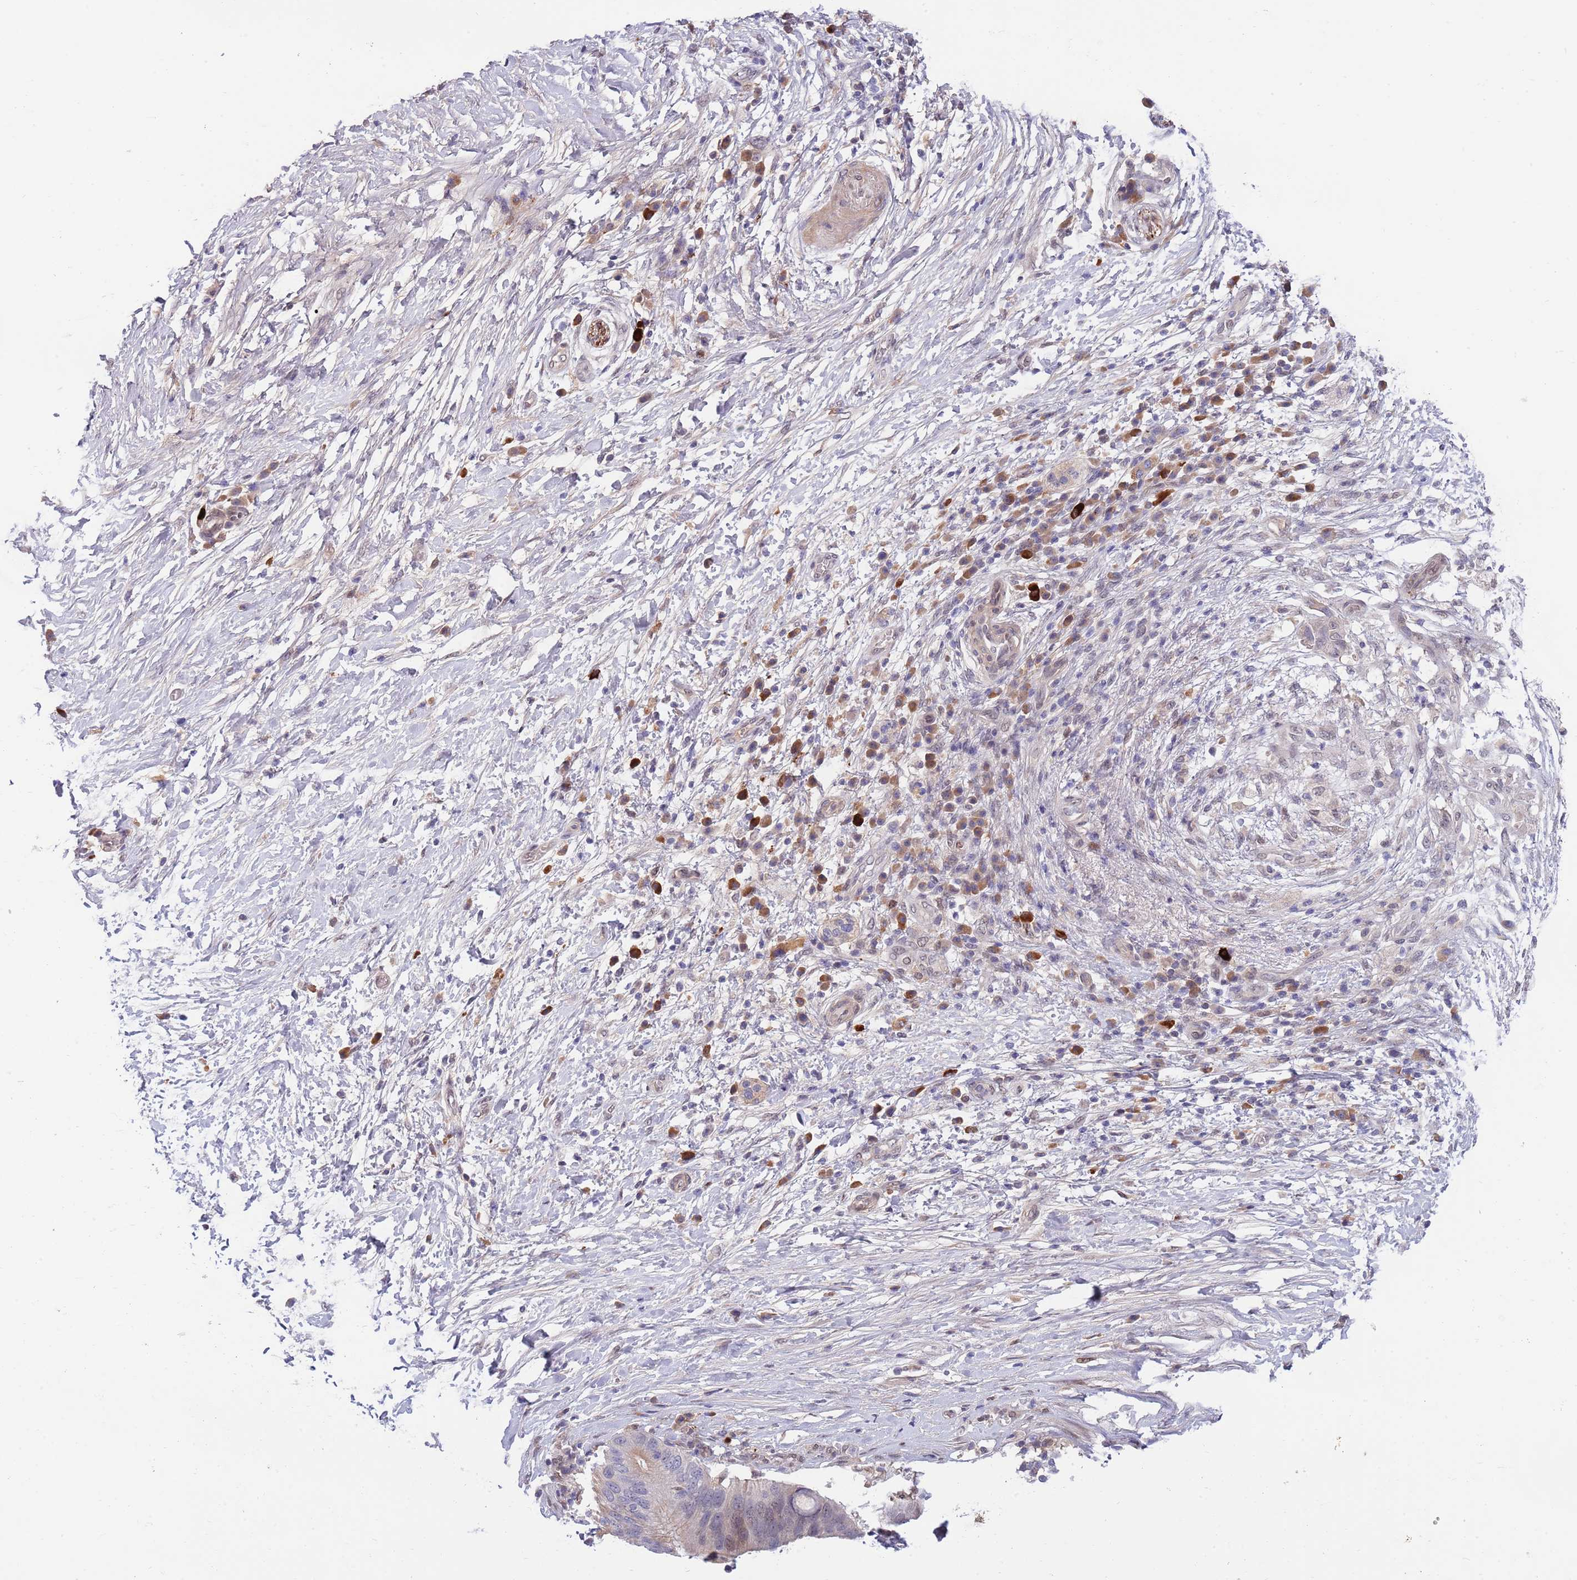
{"staining": {"intensity": "negative", "quantity": "none", "location": "none"}, "tissue": "pancreatic cancer", "cell_type": "Tumor cells", "image_type": "cancer", "snomed": [{"axis": "morphology", "description": "Adenocarcinoma, NOS"}, {"axis": "topography", "description": "Pancreas"}], "caption": "Micrograph shows no significant protein positivity in tumor cells of pancreatic cancer. (DAB (3,3'-diaminobenzidine) IHC, high magnification).", "gene": "NLRP6", "patient": {"sex": "male", "age": 68}}